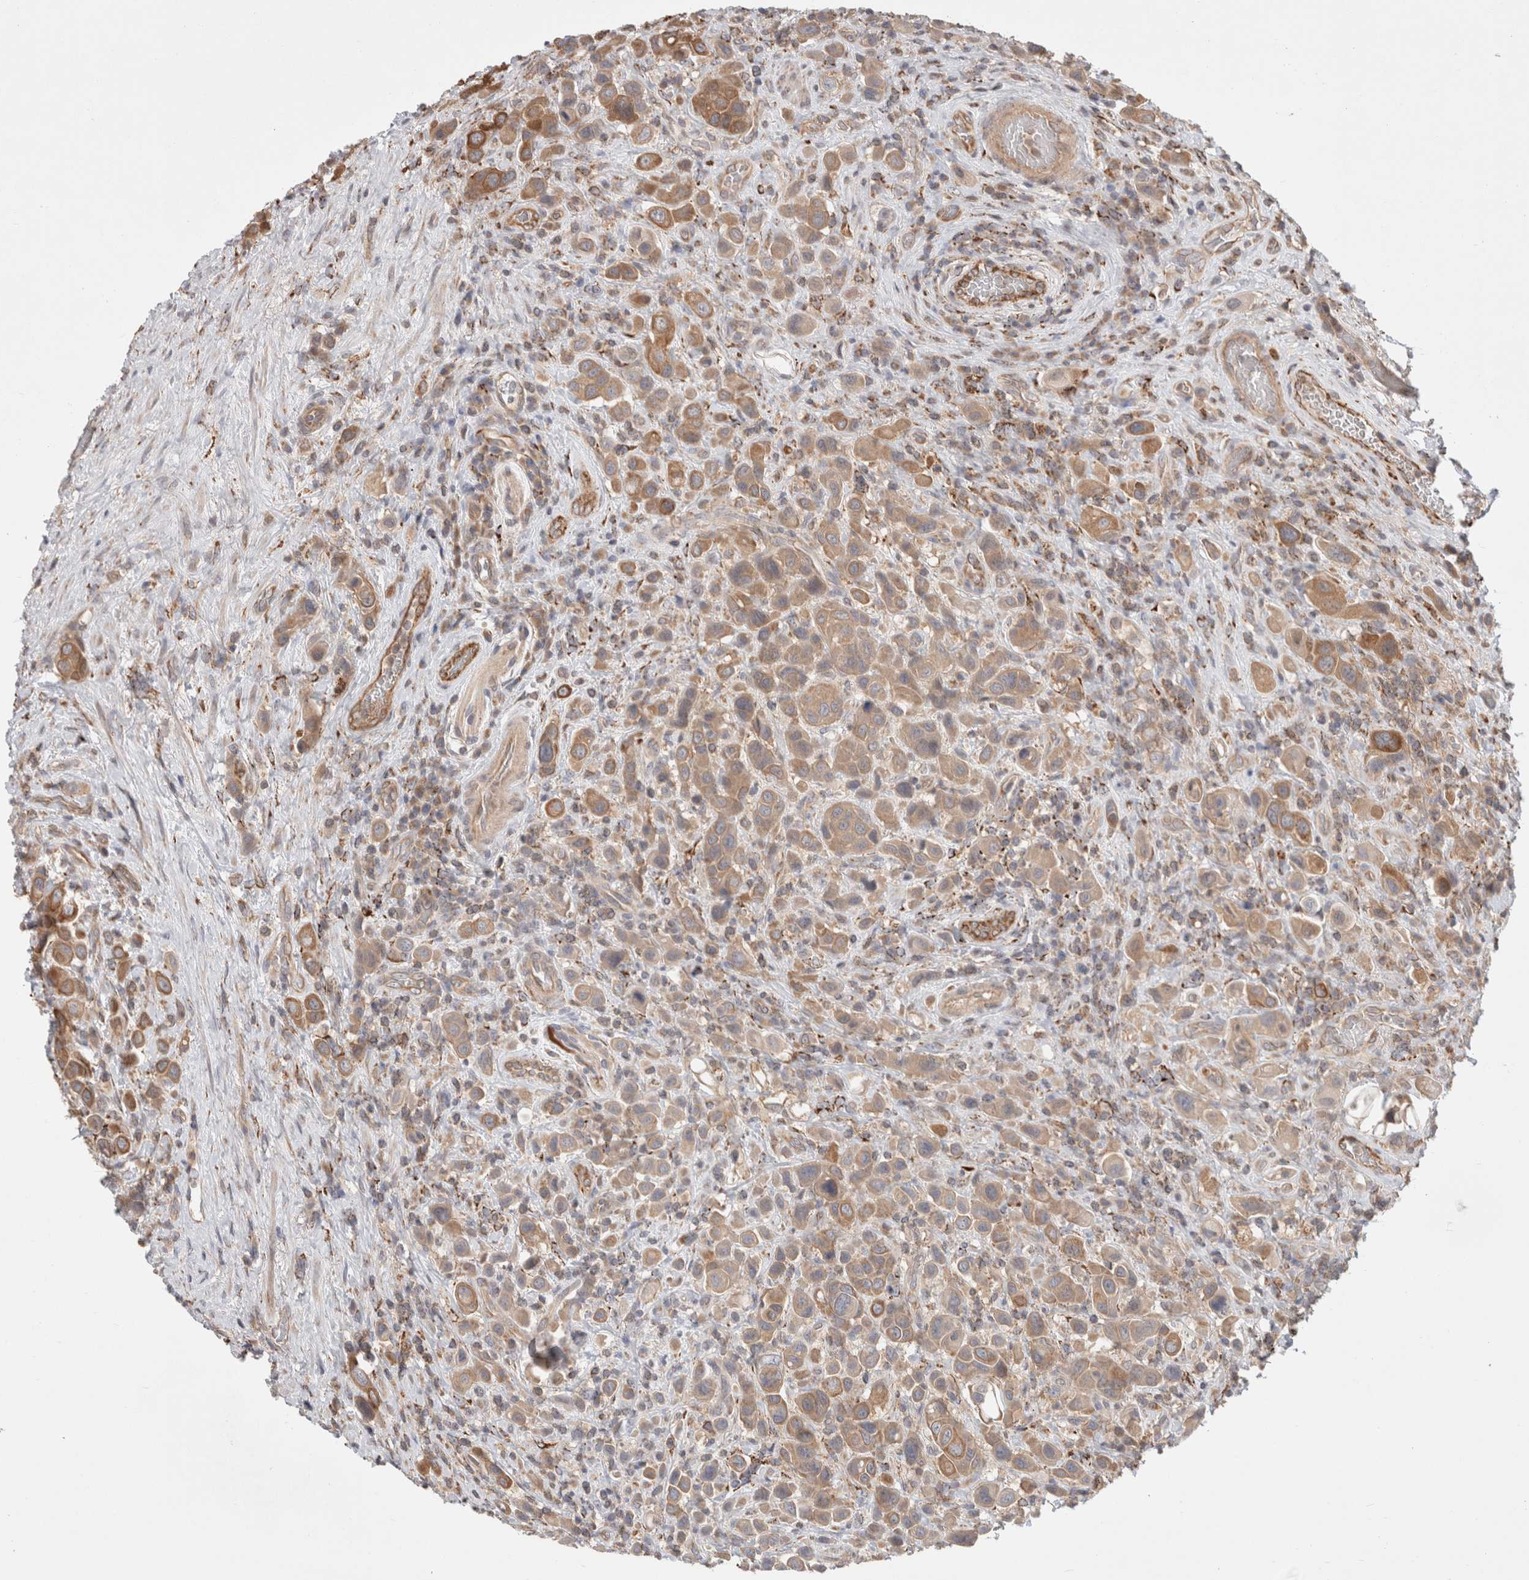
{"staining": {"intensity": "moderate", "quantity": ">75%", "location": "cytoplasmic/membranous"}, "tissue": "urothelial cancer", "cell_type": "Tumor cells", "image_type": "cancer", "snomed": [{"axis": "morphology", "description": "Urothelial carcinoma, High grade"}, {"axis": "topography", "description": "Urinary bladder"}], "caption": "IHC histopathology image of high-grade urothelial carcinoma stained for a protein (brown), which reveals medium levels of moderate cytoplasmic/membranous positivity in approximately >75% of tumor cells.", "gene": "HROB", "patient": {"sex": "male", "age": 50}}